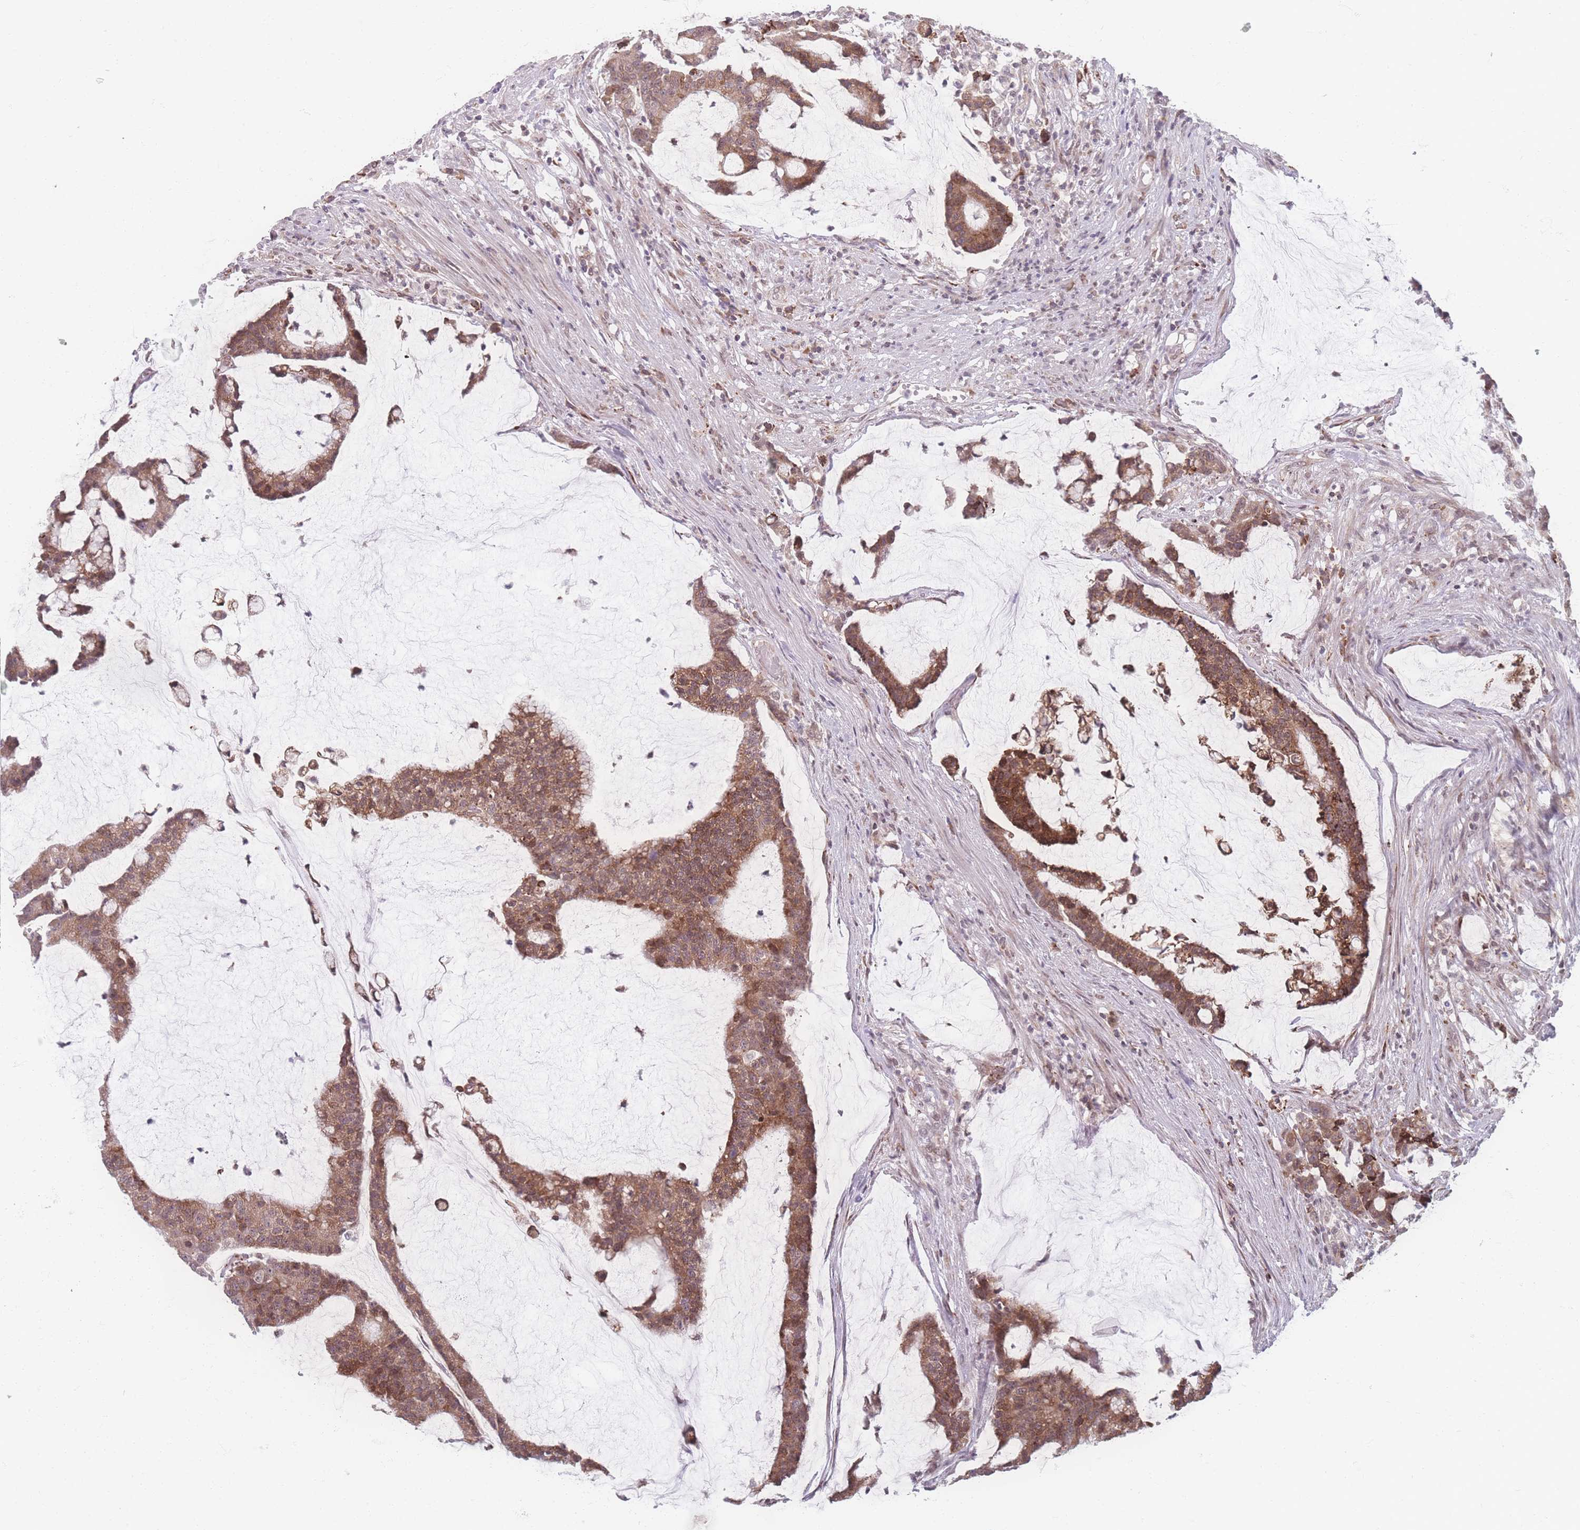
{"staining": {"intensity": "moderate", "quantity": ">75%", "location": "cytoplasmic/membranous,nuclear"}, "tissue": "colorectal cancer", "cell_type": "Tumor cells", "image_type": "cancer", "snomed": [{"axis": "morphology", "description": "Adenocarcinoma, NOS"}, {"axis": "topography", "description": "Colon"}], "caption": "The image displays staining of colorectal cancer, revealing moderate cytoplasmic/membranous and nuclear protein staining (brown color) within tumor cells.", "gene": "ZC3H13", "patient": {"sex": "female", "age": 84}}